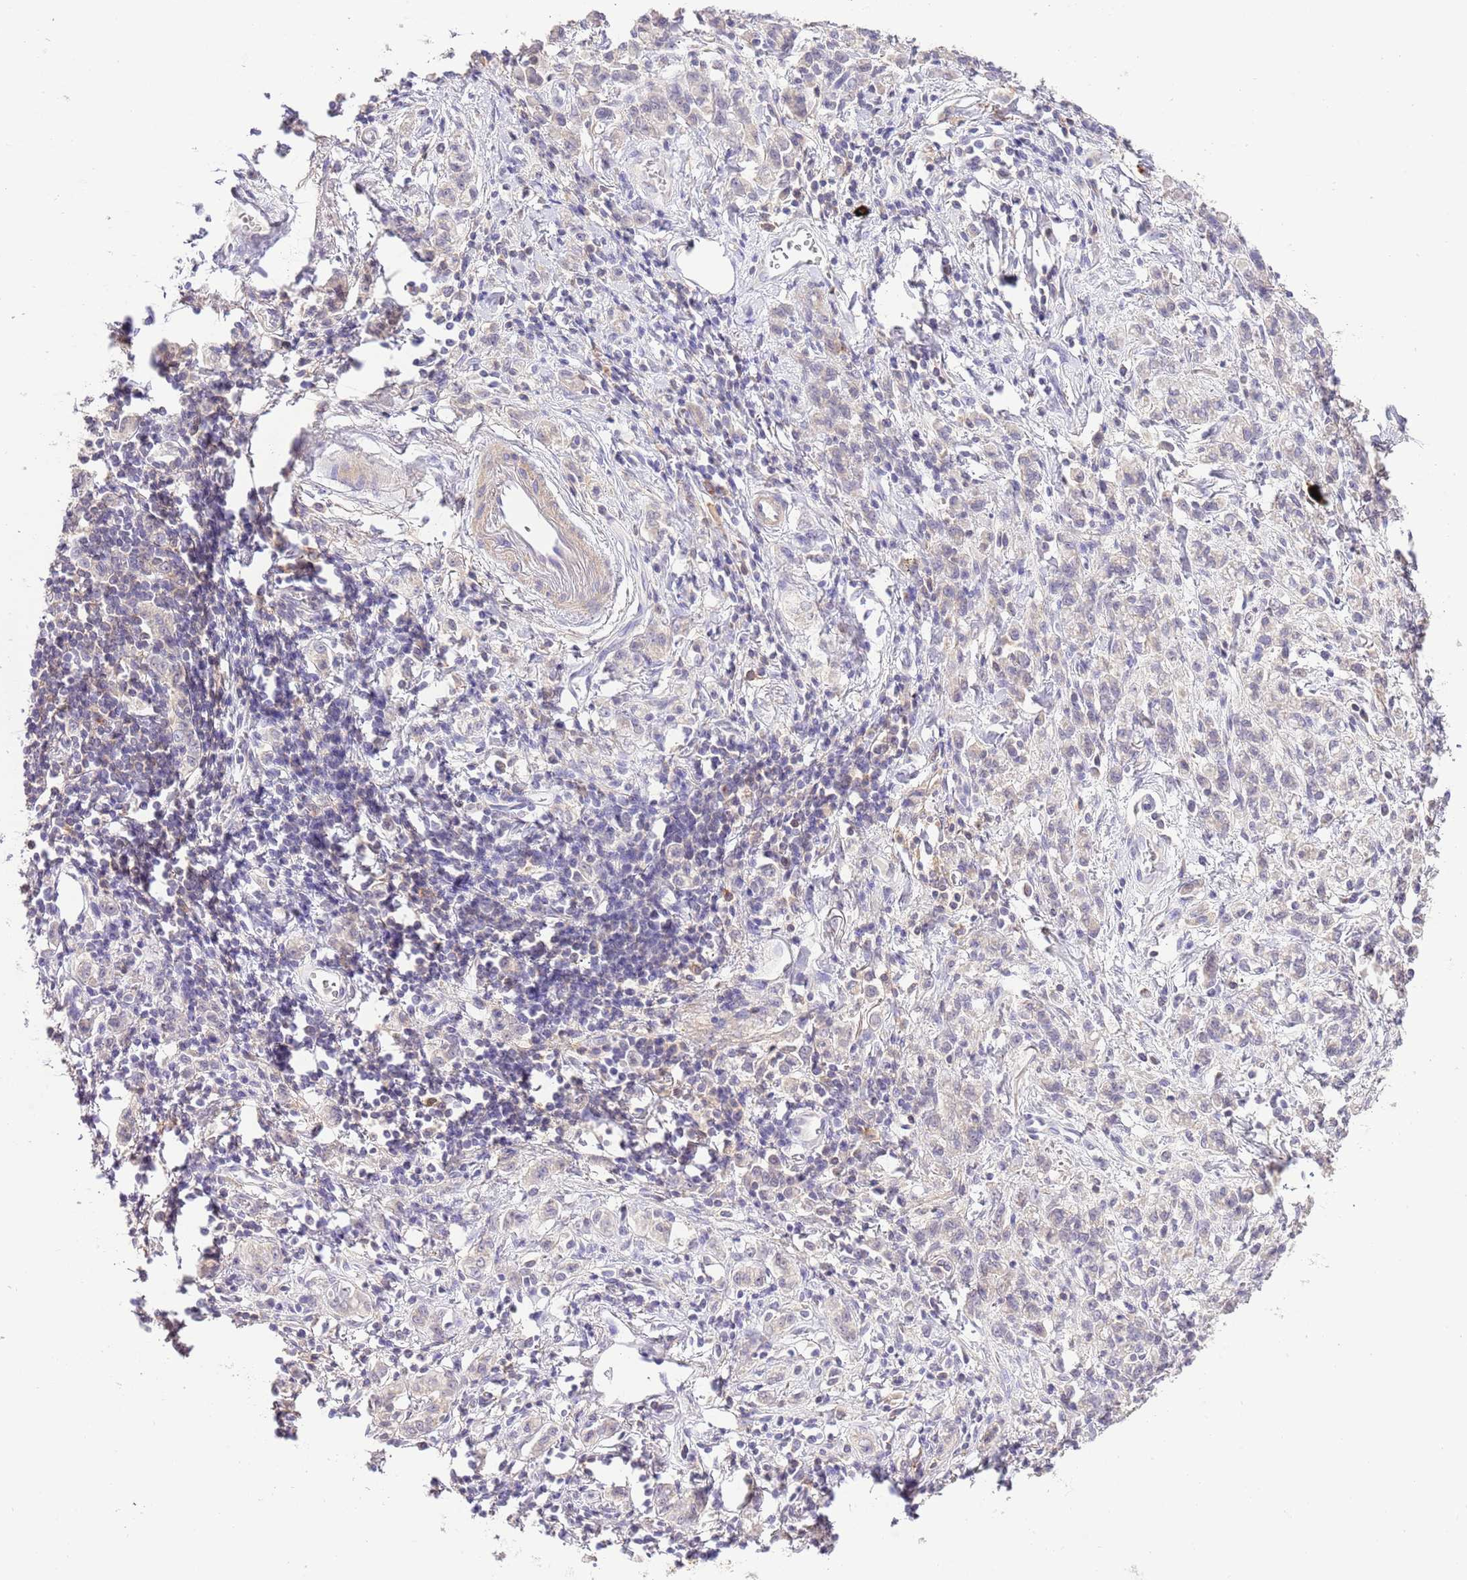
{"staining": {"intensity": "negative", "quantity": "none", "location": "none"}, "tissue": "stomach cancer", "cell_type": "Tumor cells", "image_type": "cancer", "snomed": [{"axis": "morphology", "description": "Adenocarcinoma, NOS"}, {"axis": "topography", "description": "Stomach"}], "caption": "Tumor cells show no significant protein staining in stomach adenocarcinoma.", "gene": "EFHD1", "patient": {"sex": "male", "age": 77}}